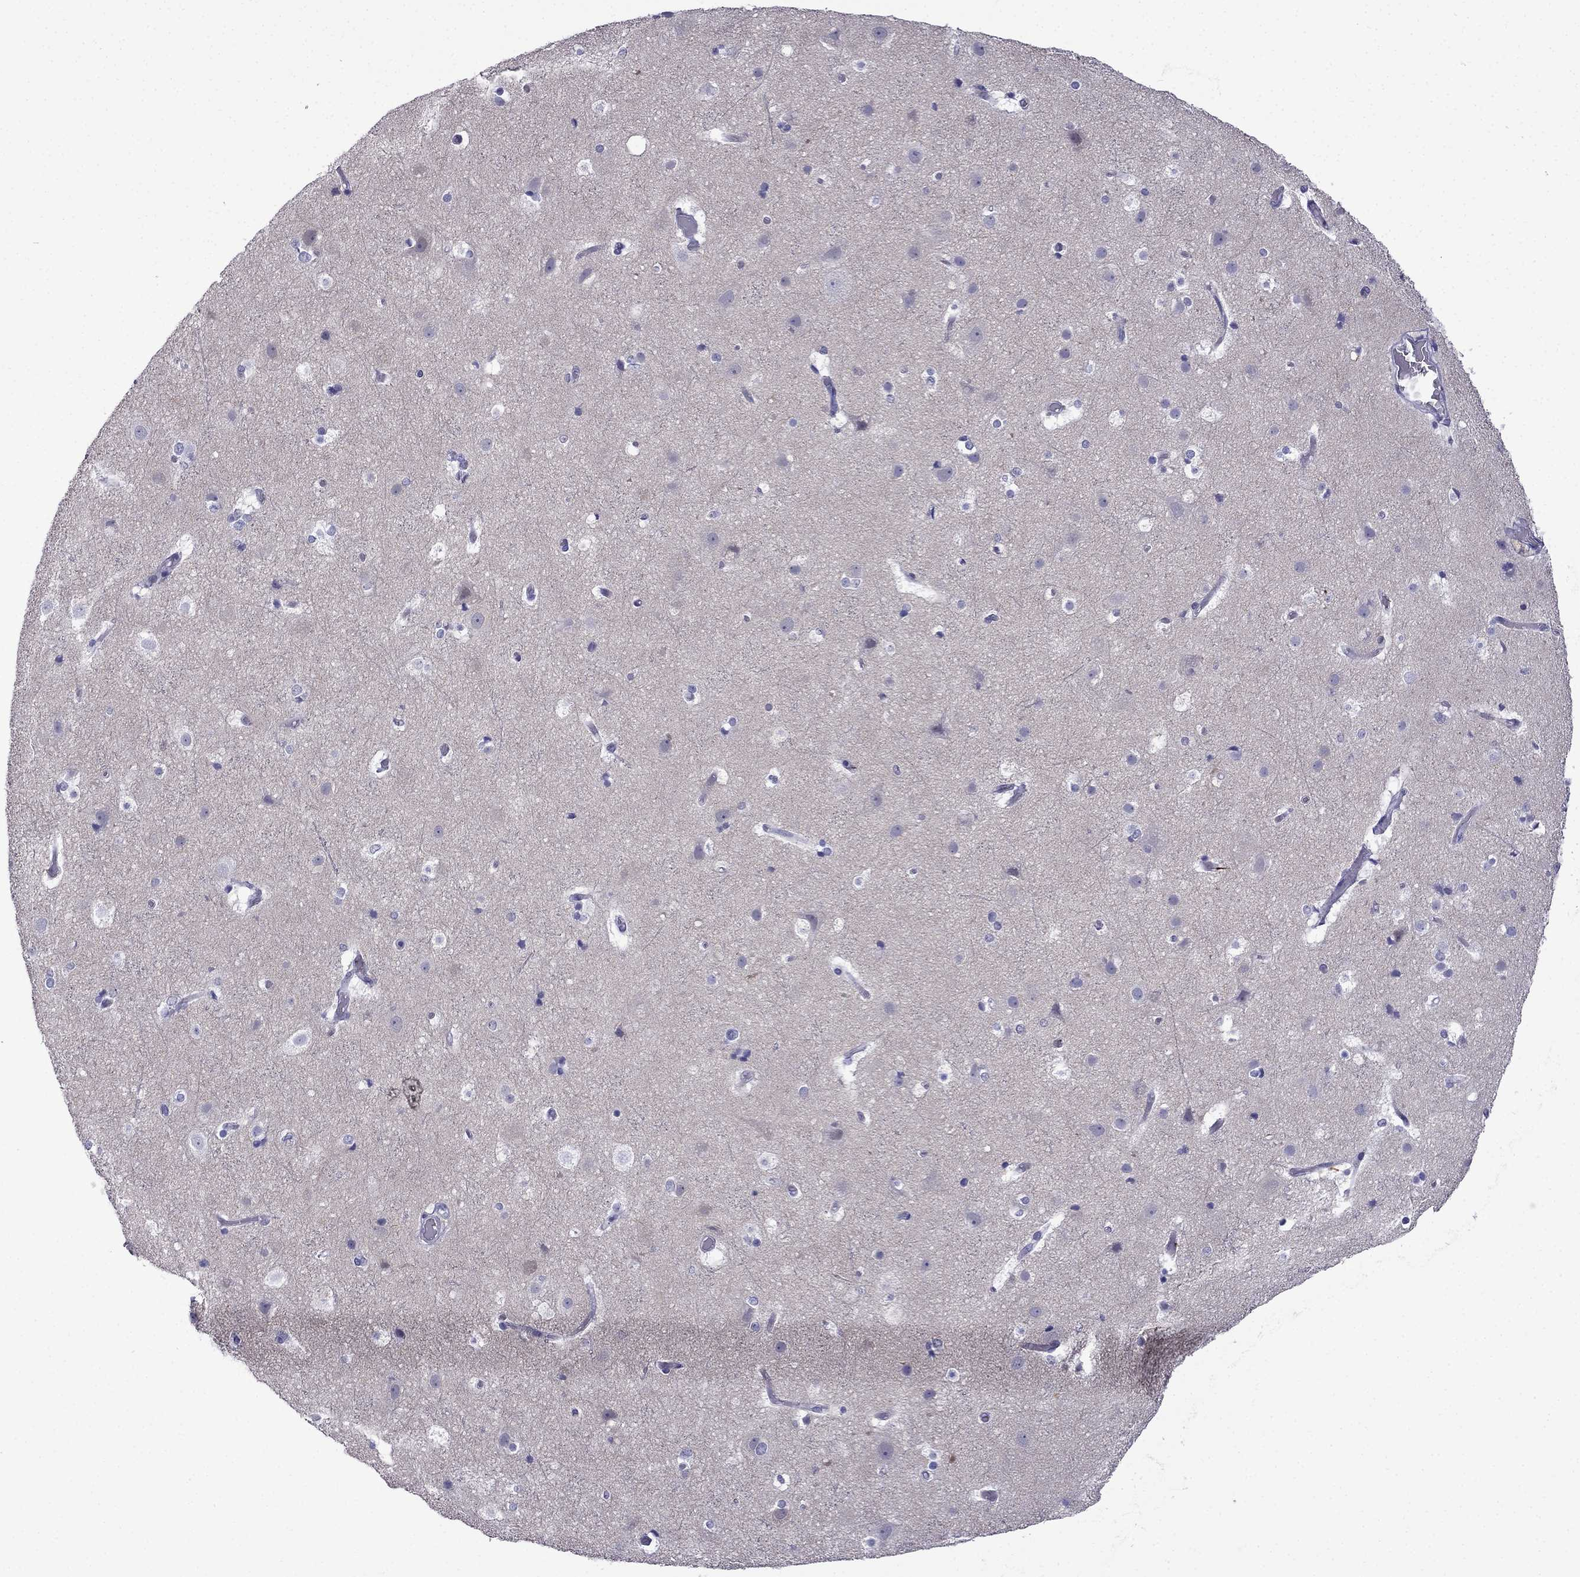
{"staining": {"intensity": "negative", "quantity": "none", "location": "none"}, "tissue": "cerebral cortex", "cell_type": "Endothelial cells", "image_type": "normal", "snomed": [{"axis": "morphology", "description": "Normal tissue, NOS"}, {"axis": "topography", "description": "Cerebral cortex"}], "caption": "Endothelial cells are negative for brown protein staining in normal cerebral cortex. (DAB (3,3'-diaminobenzidine) immunohistochemistry, high magnification).", "gene": "POM121L12", "patient": {"sex": "female", "age": 52}}